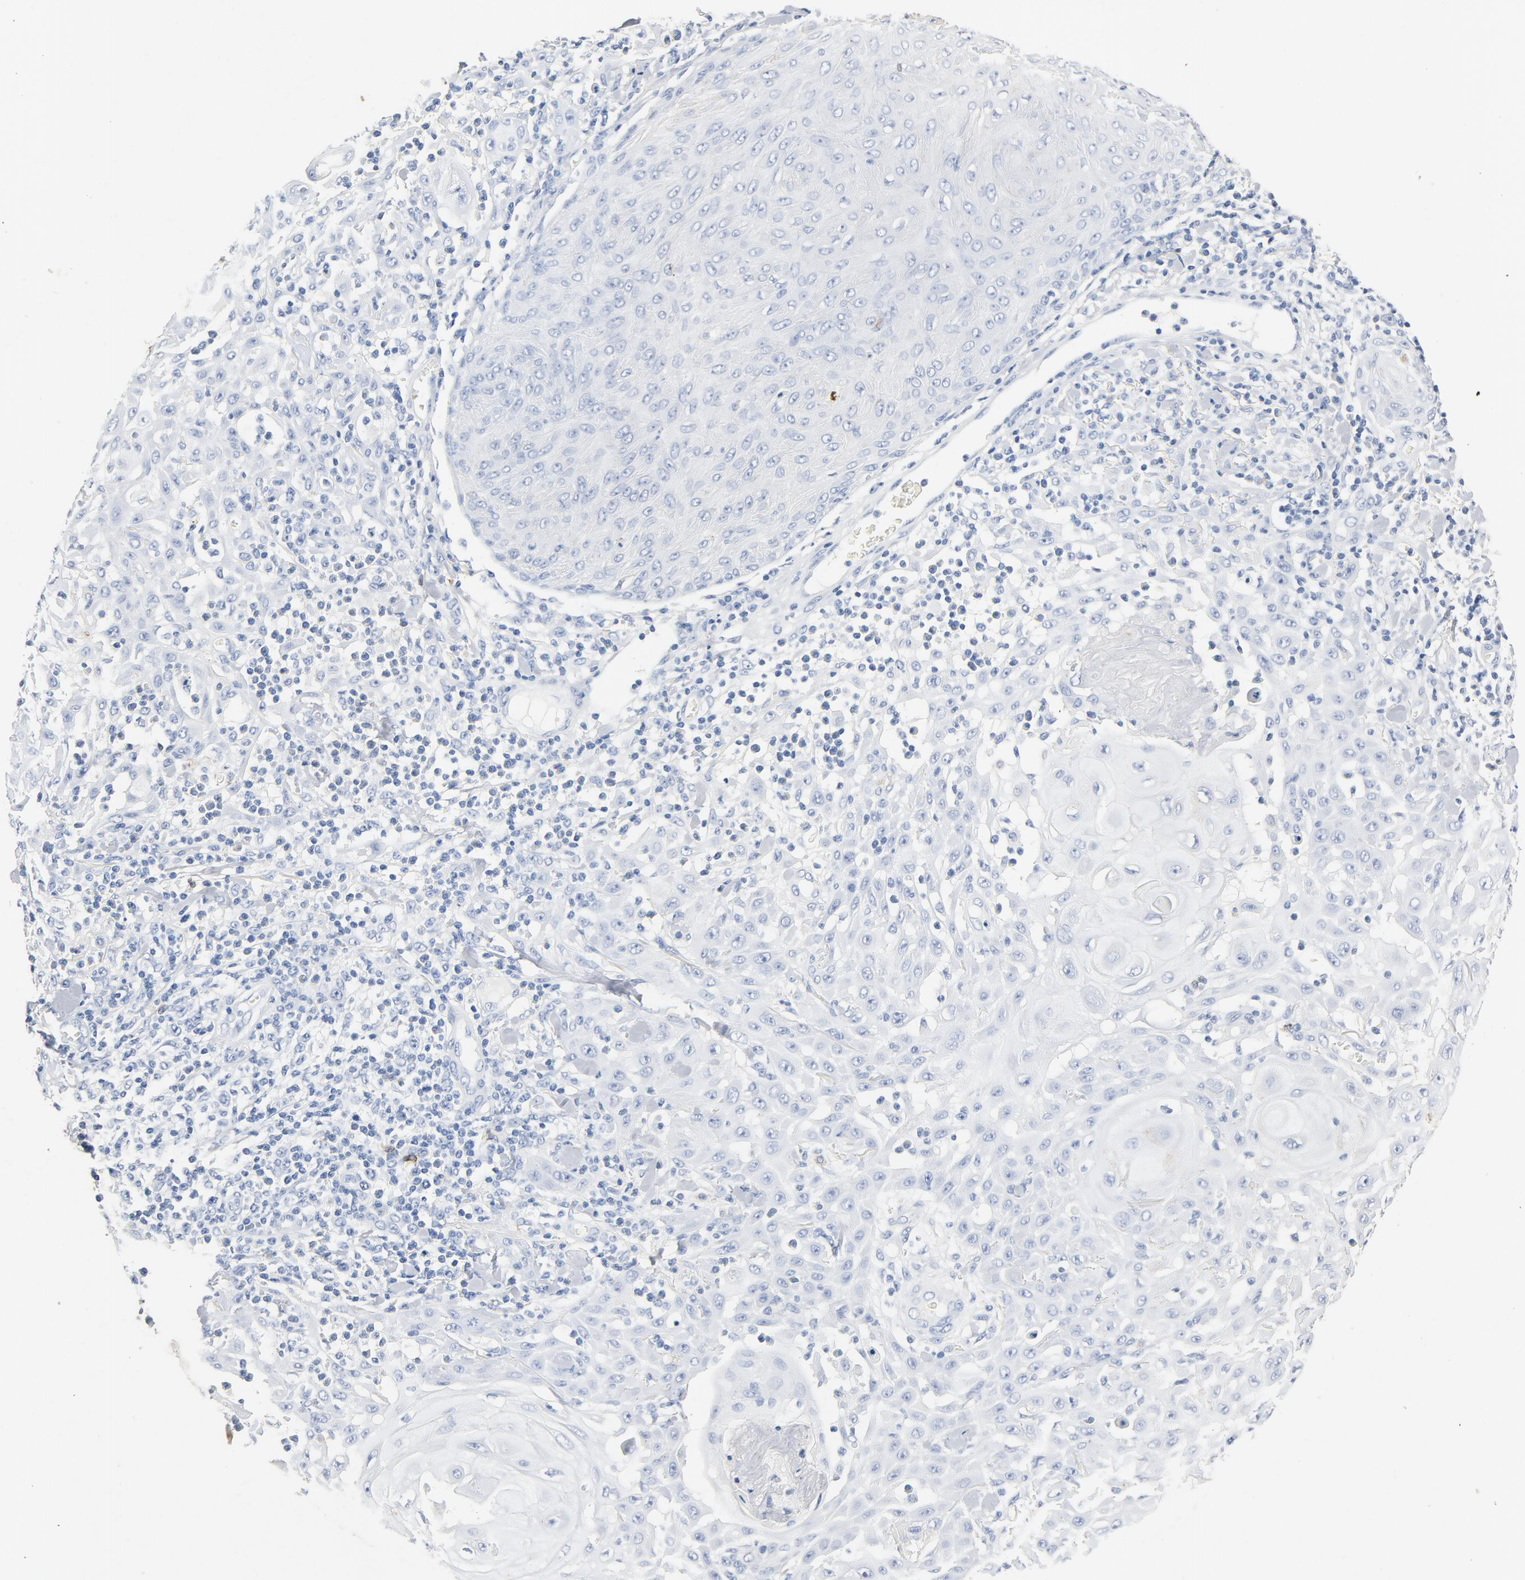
{"staining": {"intensity": "negative", "quantity": "none", "location": "none"}, "tissue": "skin cancer", "cell_type": "Tumor cells", "image_type": "cancer", "snomed": [{"axis": "morphology", "description": "Squamous cell carcinoma, NOS"}, {"axis": "topography", "description": "Skin"}], "caption": "The image displays no significant staining in tumor cells of skin cancer (squamous cell carcinoma). (Stains: DAB immunohistochemistry with hematoxylin counter stain, Microscopy: brightfield microscopy at high magnification).", "gene": "PTPRB", "patient": {"sex": "male", "age": 24}}